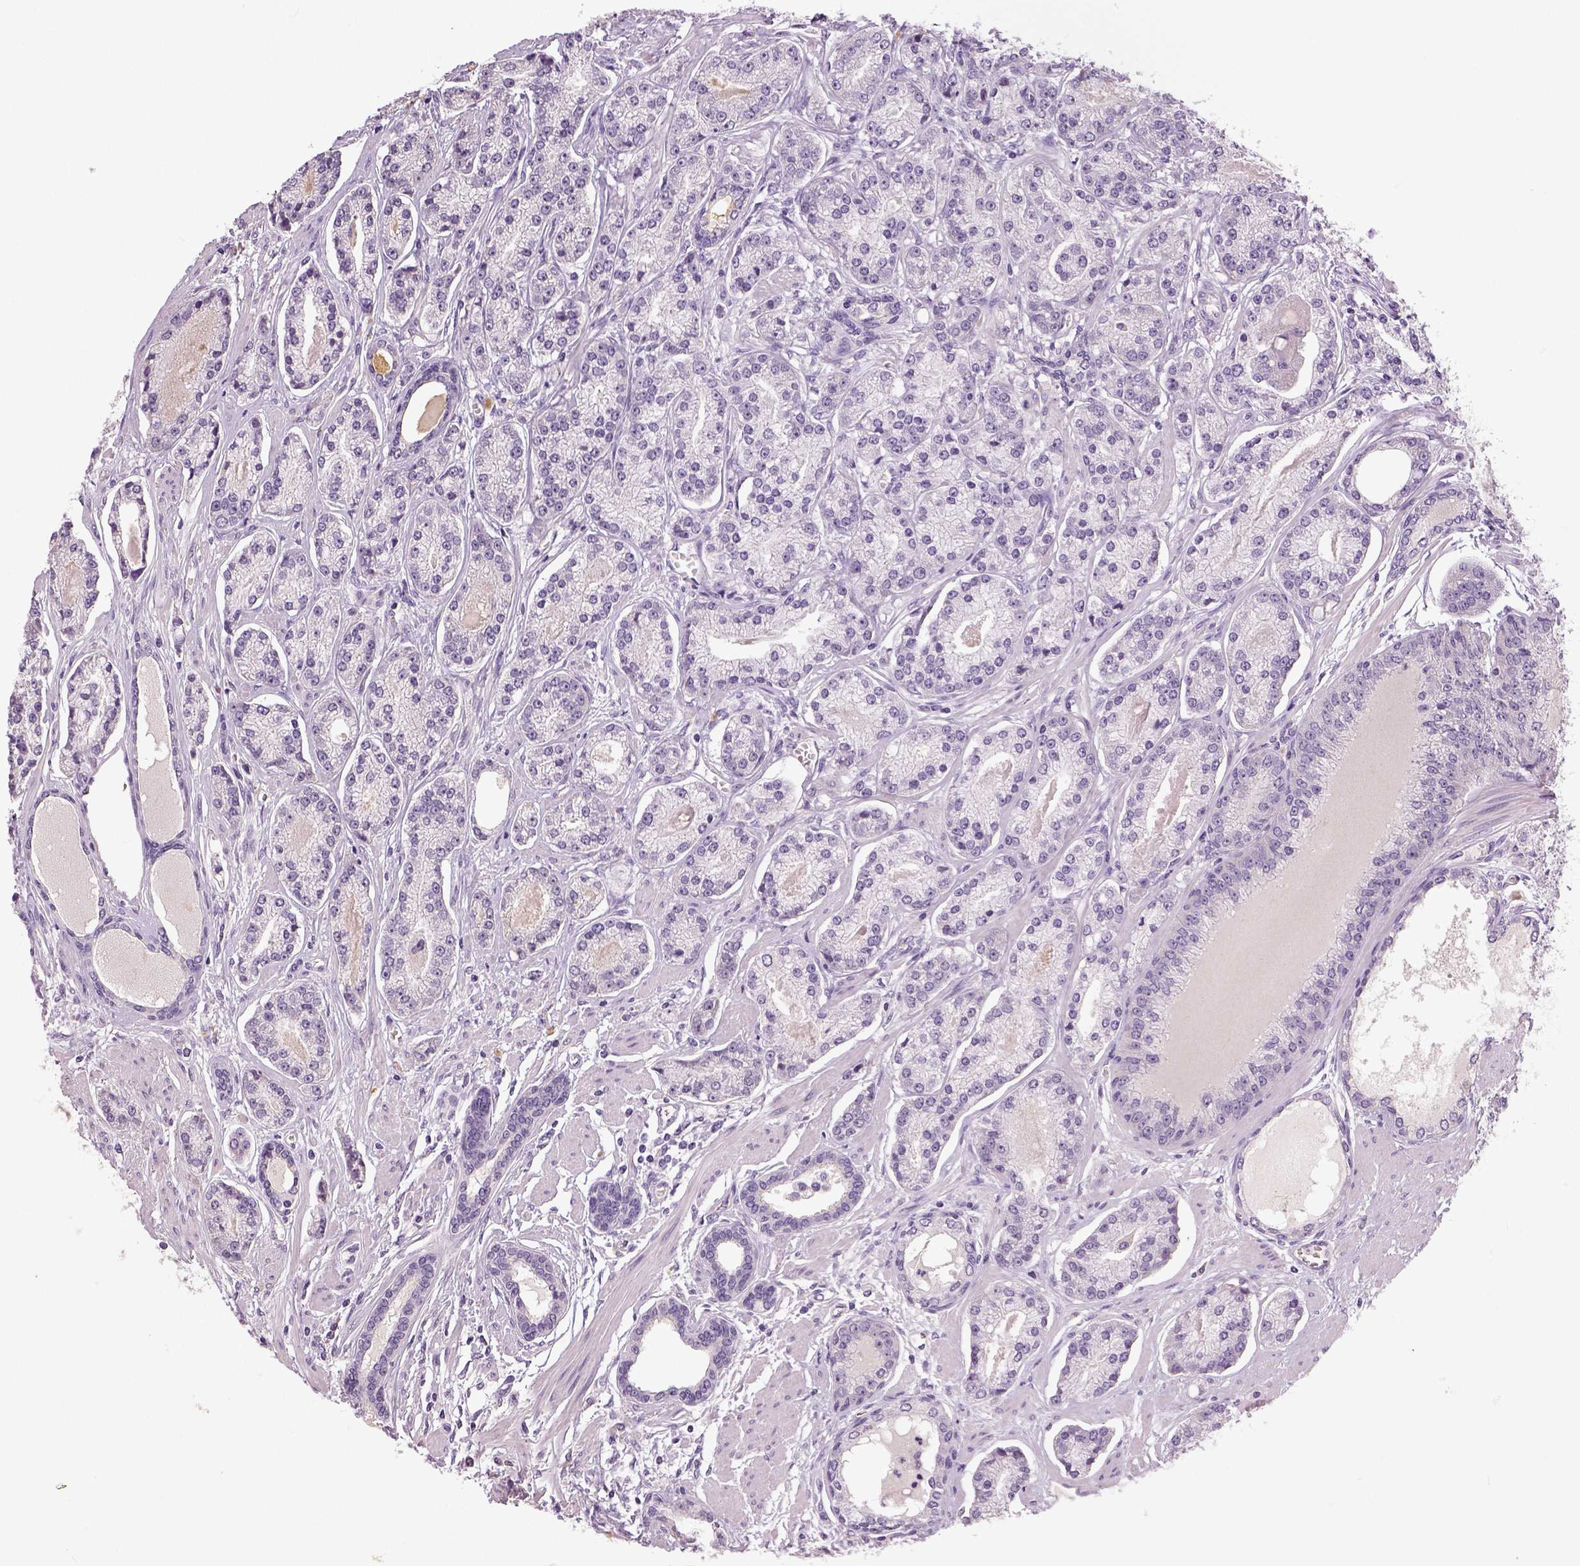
{"staining": {"intensity": "negative", "quantity": "none", "location": "none"}, "tissue": "prostate cancer", "cell_type": "Tumor cells", "image_type": "cancer", "snomed": [{"axis": "morphology", "description": "Adenocarcinoma, NOS"}, {"axis": "topography", "description": "Prostate"}], "caption": "DAB (3,3'-diaminobenzidine) immunohistochemical staining of human adenocarcinoma (prostate) reveals no significant positivity in tumor cells. The staining is performed using DAB brown chromogen with nuclei counter-stained in using hematoxylin.", "gene": "NECAB1", "patient": {"sex": "male", "age": 64}}